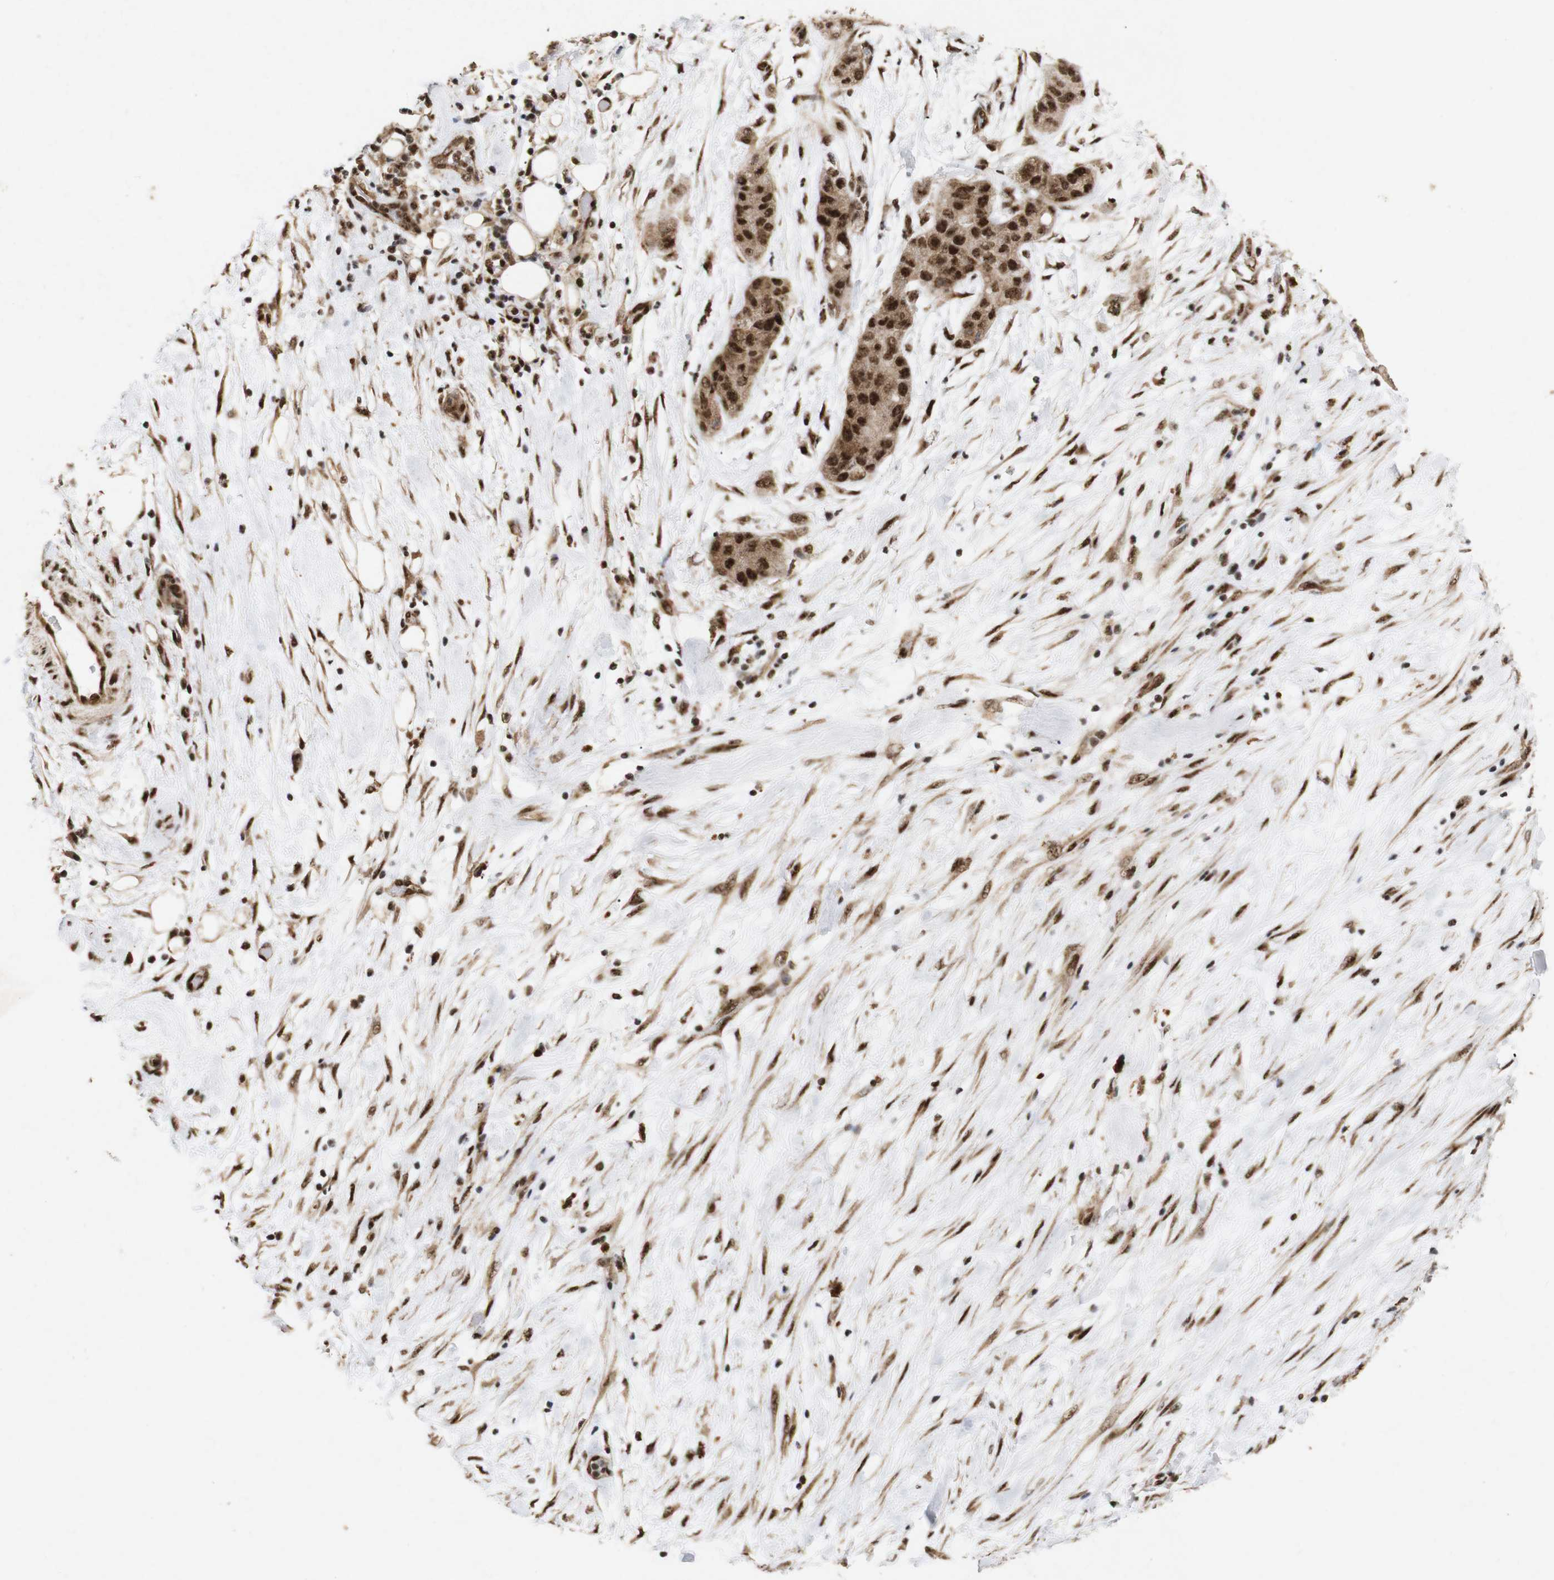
{"staining": {"intensity": "moderate", "quantity": ">75%", "location": "cytoplasmic/membranous,nuclear"}, "tissue": "pancreatic cancer", "cell_type": "Tumor cells", "image_type": "cancer", "snomed": [{"axis": "morphology", "description": "Adenocarcinoma, NOS"}, {"axis": "topography", "description": "Pancreas"}], "caption": "Brown immunohistochemical staining in pancreatic cancer (adenocarcinoma) exhibits moderate cytoplasmic/membranous and nuclear positivity in approximately >75% of tumor cells.", "gene": "PYM1", "patient": {"sex": "female", "age": 78}}